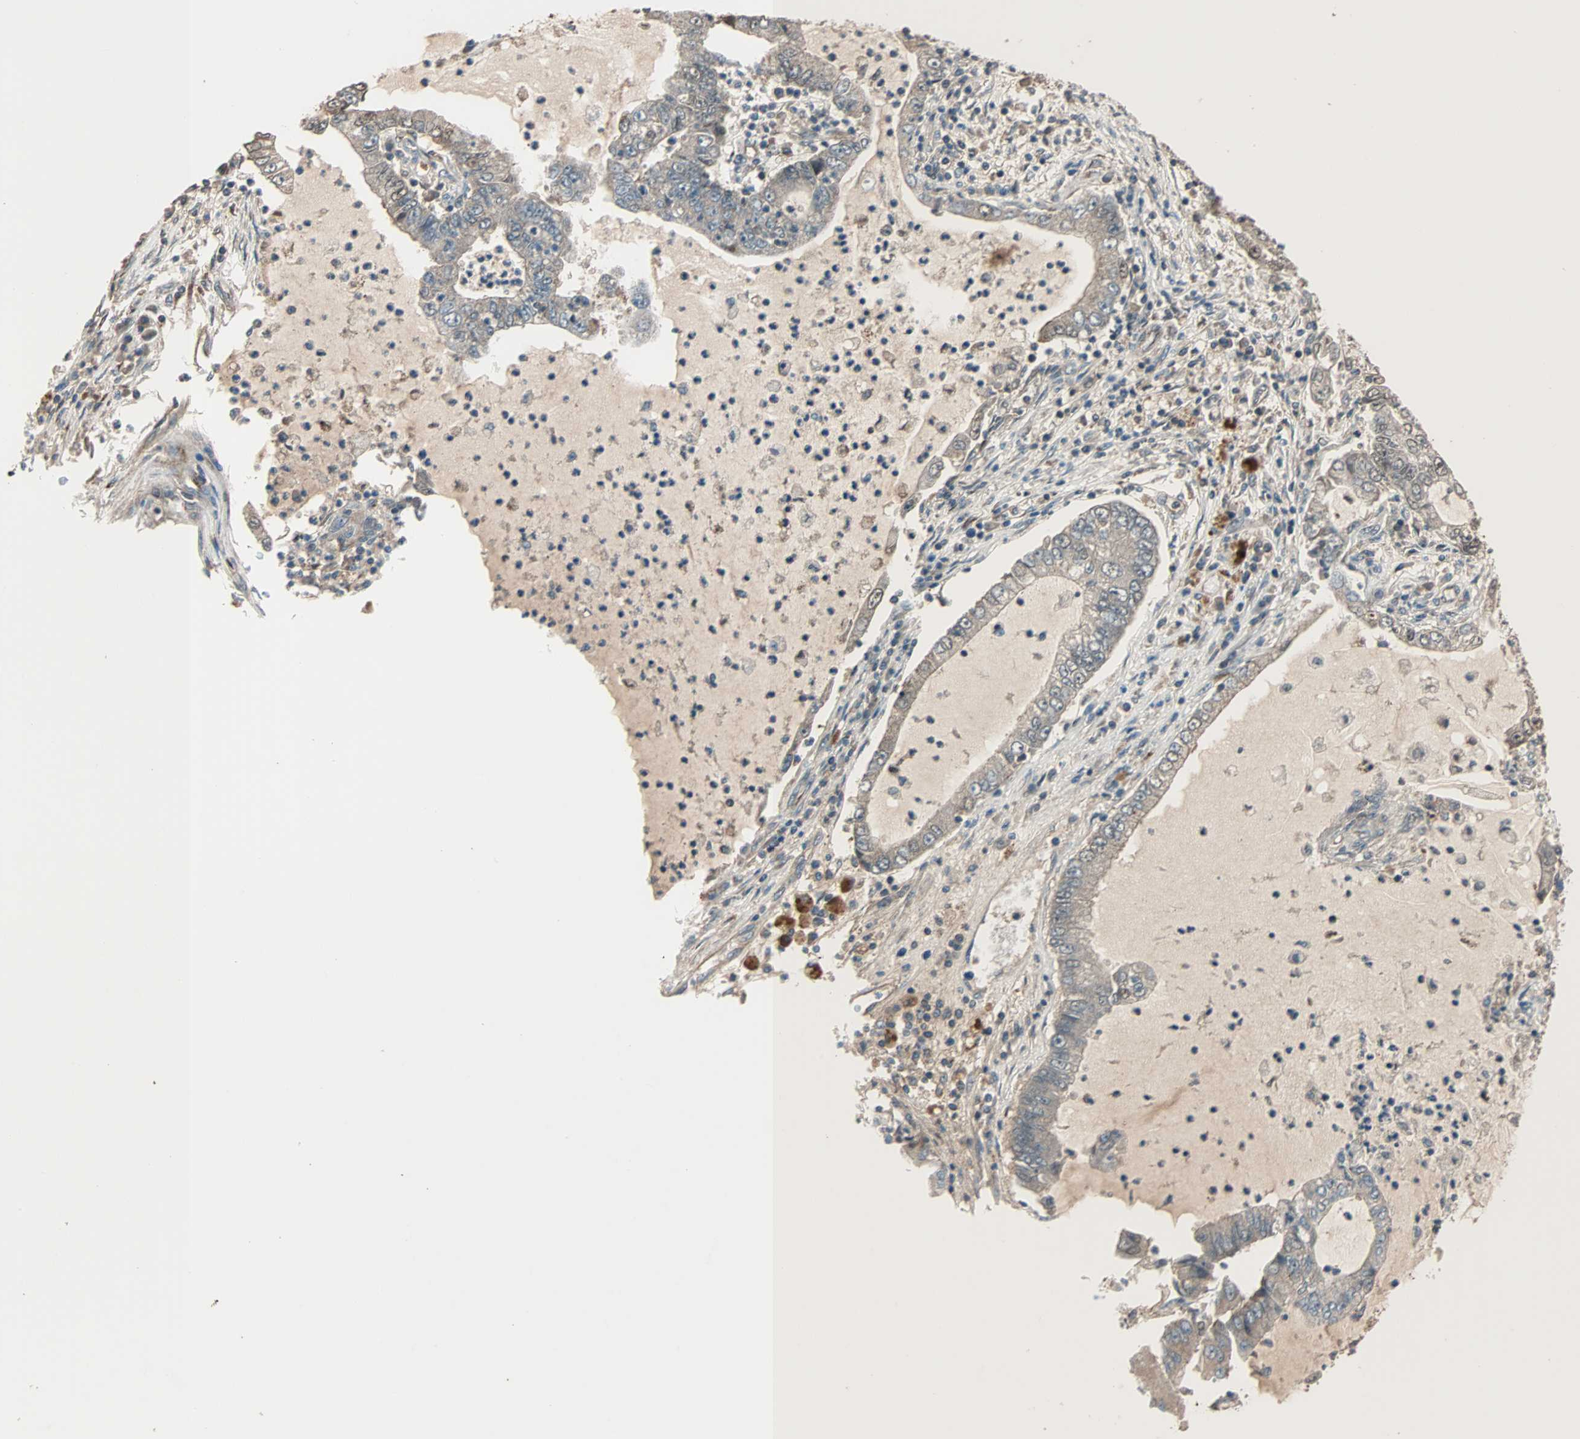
{"staining": {"intensity": "weak", "quantity": "25%-75%", "location": "cytoplasmic/membranous,nuclear"}, "tissue": "lung cancer", "cell_type": "Tumor cells", "image_type": "cancer", "snomed": [{"axis": "morphology", "description": "Adenocarcinoma, NOS"}, {"axis": "topography", "description": "Lung"}], "caption": "Protein staining of lung adenocarcinoma tissue shows weak cytoplasmic/membranous and nuclear positivity in about 25%-75% of tumor cells.", "gene": "MAP3K21", "patient": {"sex": "female", "age": 51}}